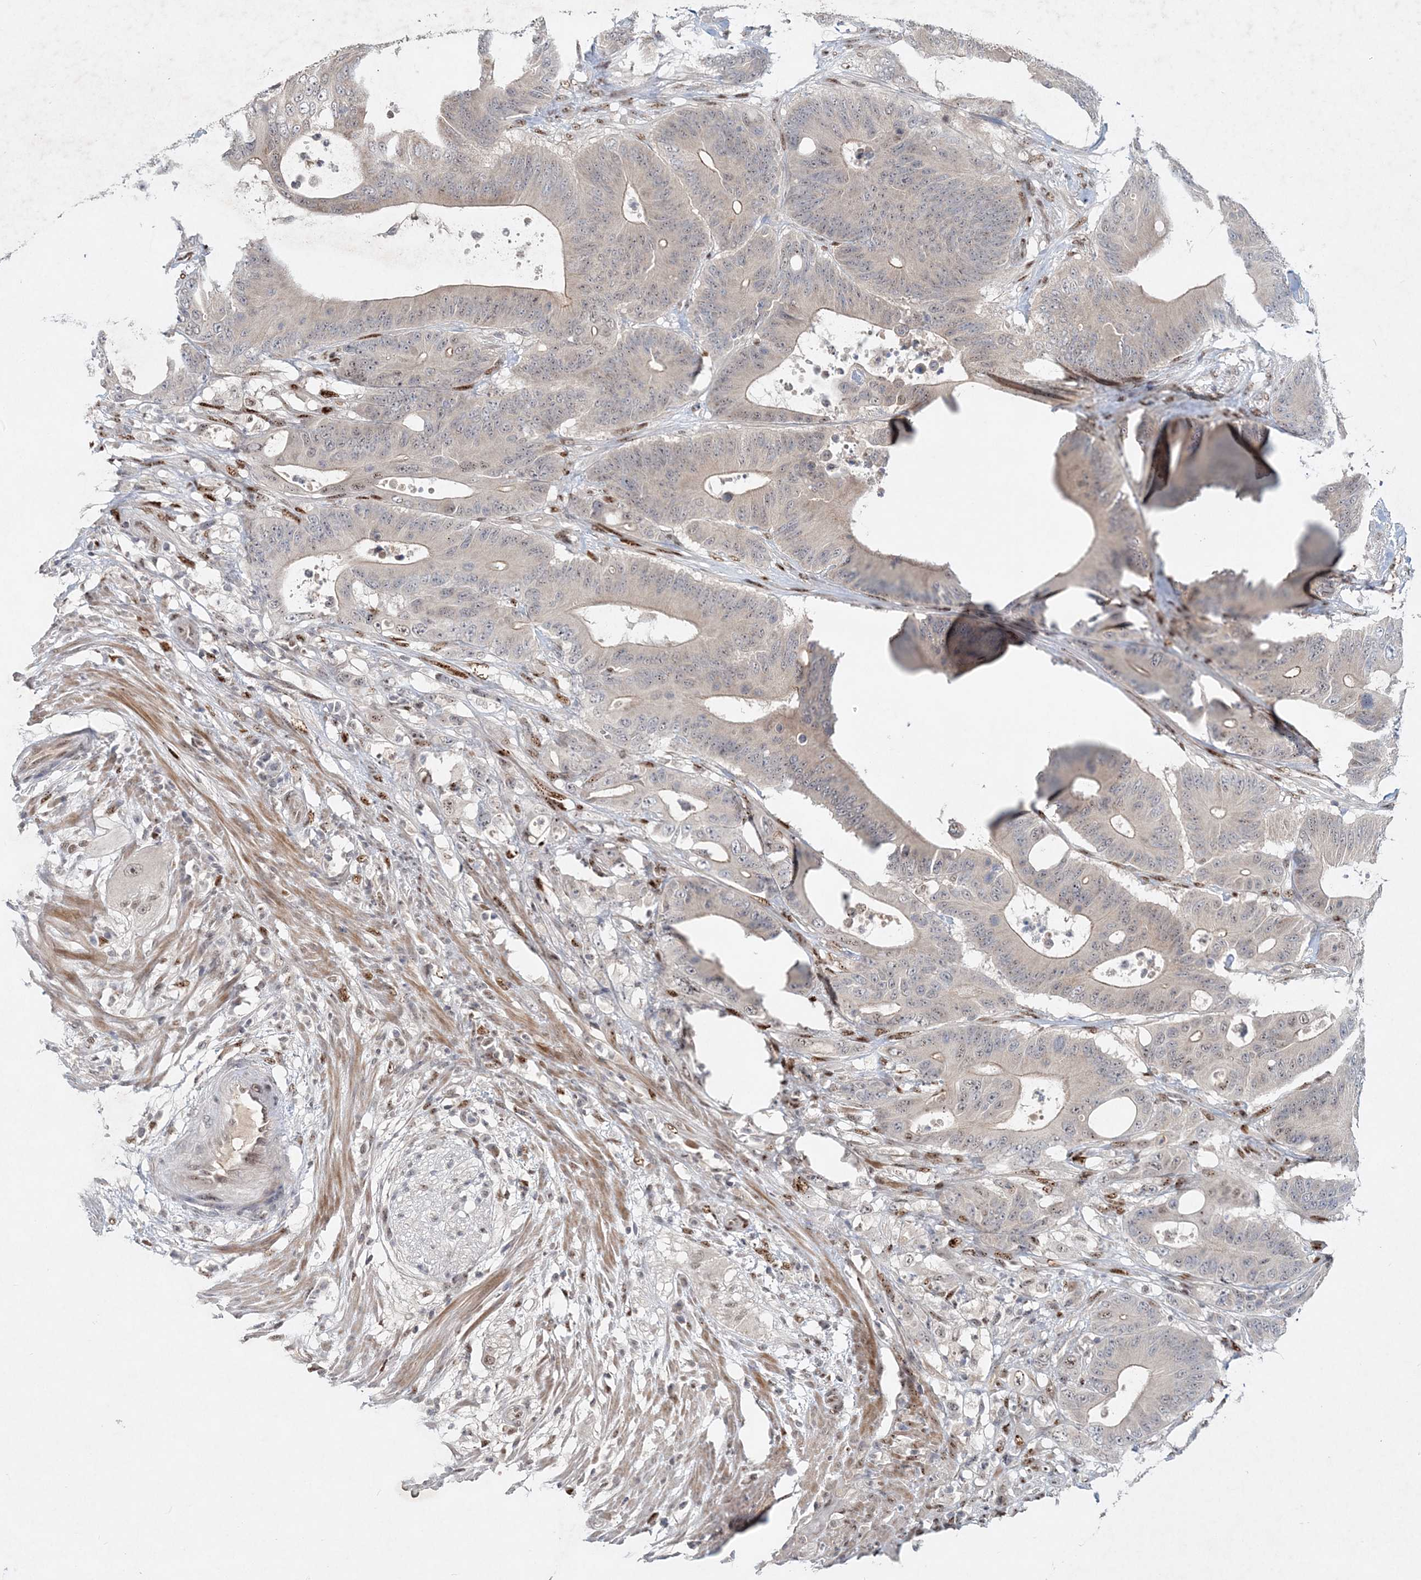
{"staining": {"intensity": "weak", "quantity": "<25%", "location": "cytoplasmic/membranous"}, "tissue": "colorectal cancer", "cell_type": "Tumor cells", "image_type": "cancer", "snomed": [{"axis": "morphology", "description": "Adenocarcinoma, NOS"}, {"axis": "topography", "description": "Colon"}], "caption": "High power microscopy histopathology image of an IHC histopathology image of colorectal cancer (adenocarcinoma), revealing no significant staining in tumor cells.", "gene": "GIN1", "patient": {"sex": "male", "age": 83}}